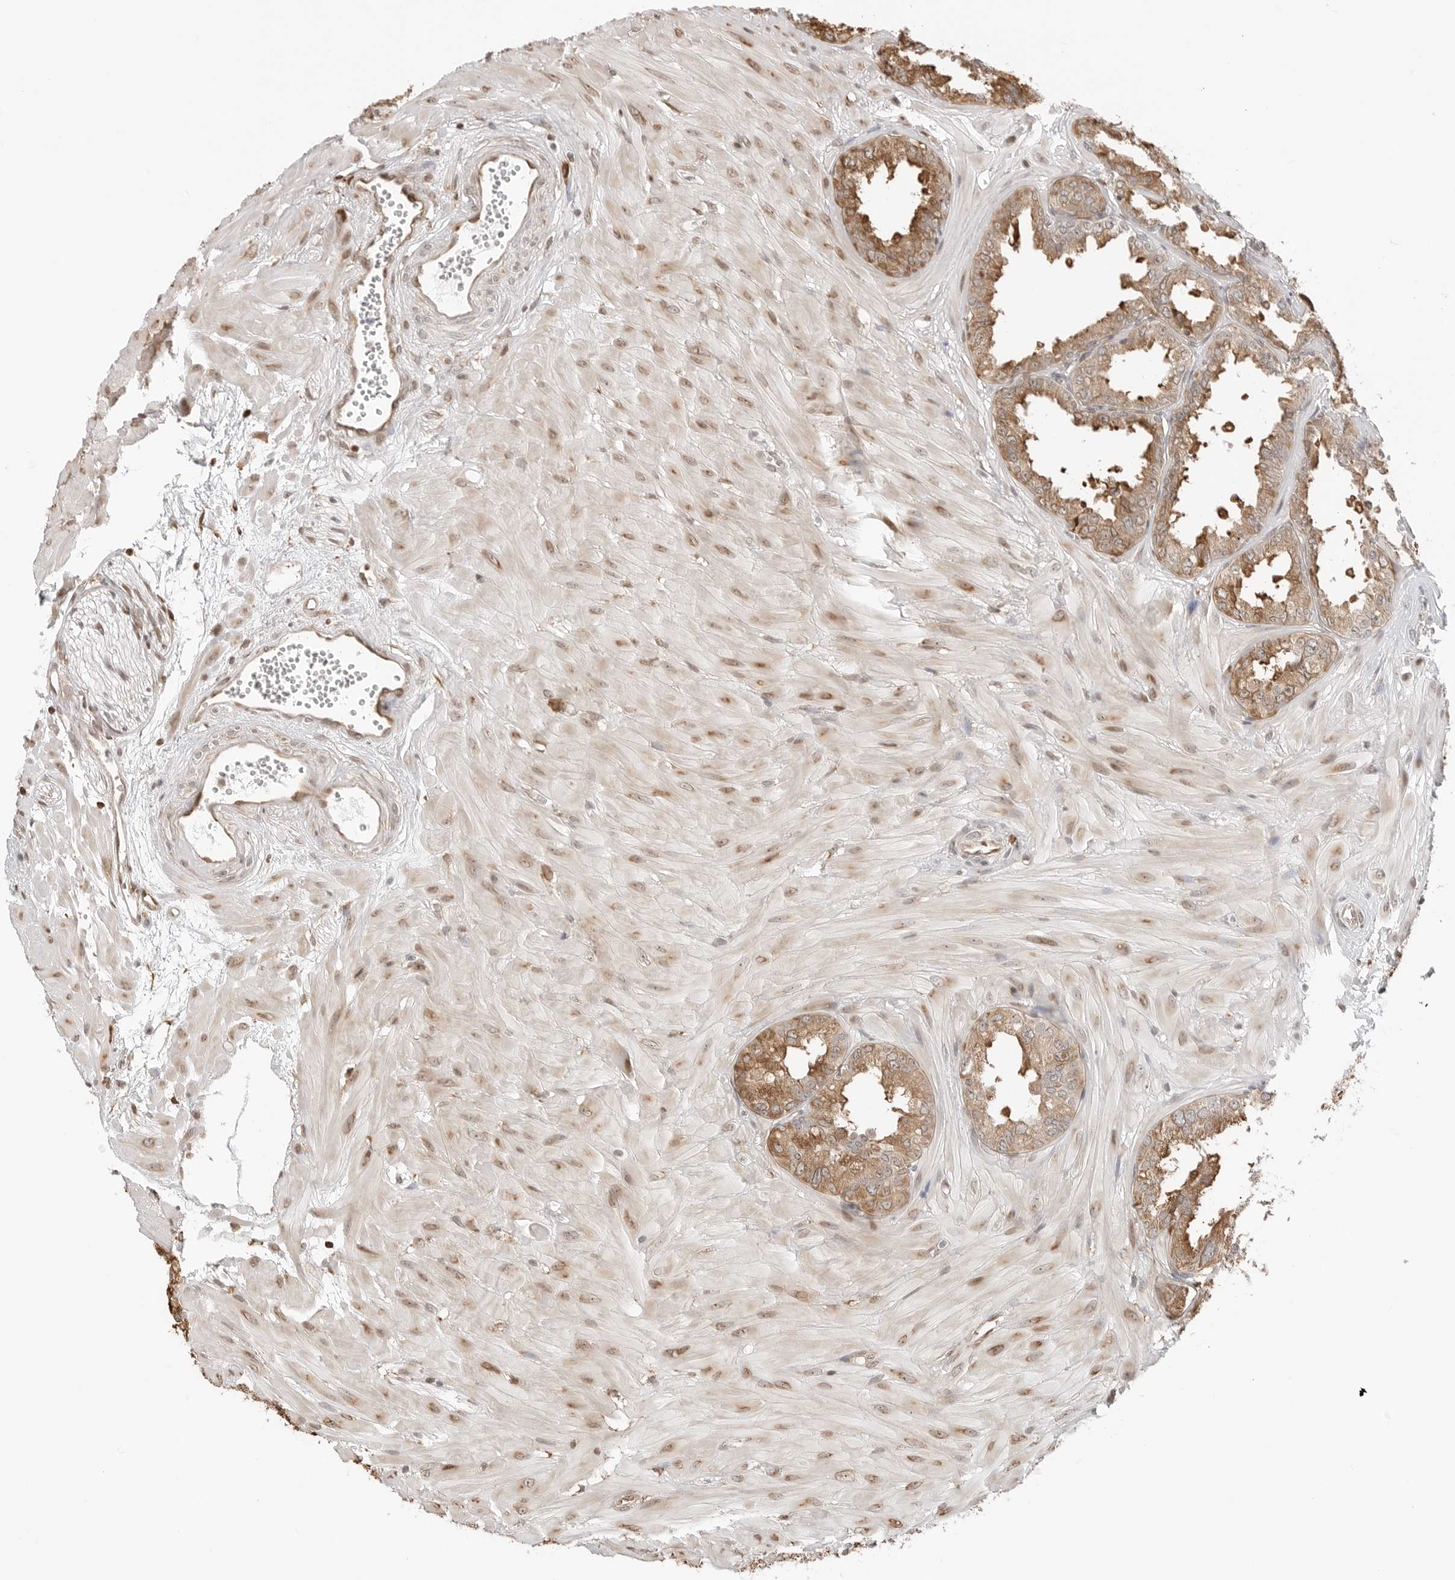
{"staining": {"intensity": "moderate", "quantity": ">75%", "location": "cytoplasmic/membranous"}, "tissue": "seminal vesicle", "cell_type": "Glandular cells", "image_type": "normal", "snomed": [{"axis": "morphology", "description": "Normal tissue, NOS"}, {"axis": "topography", "description": "Prostate"}, {"axis": "topography", "description": "Seminal veicle"}], "caption": "The photomicrograph shows immunohistochemical staining of normal seminal vesicle. There is moderate cytoplasmic/membranous expression is seen in about >75% of glandular cells. (DAB (3,3'-diaminobenzidine) IHC, brown staining for protein, blue staining for nuclei).", "gene": "FKBP14", "patient": {"sex": "male", "age": 51}}